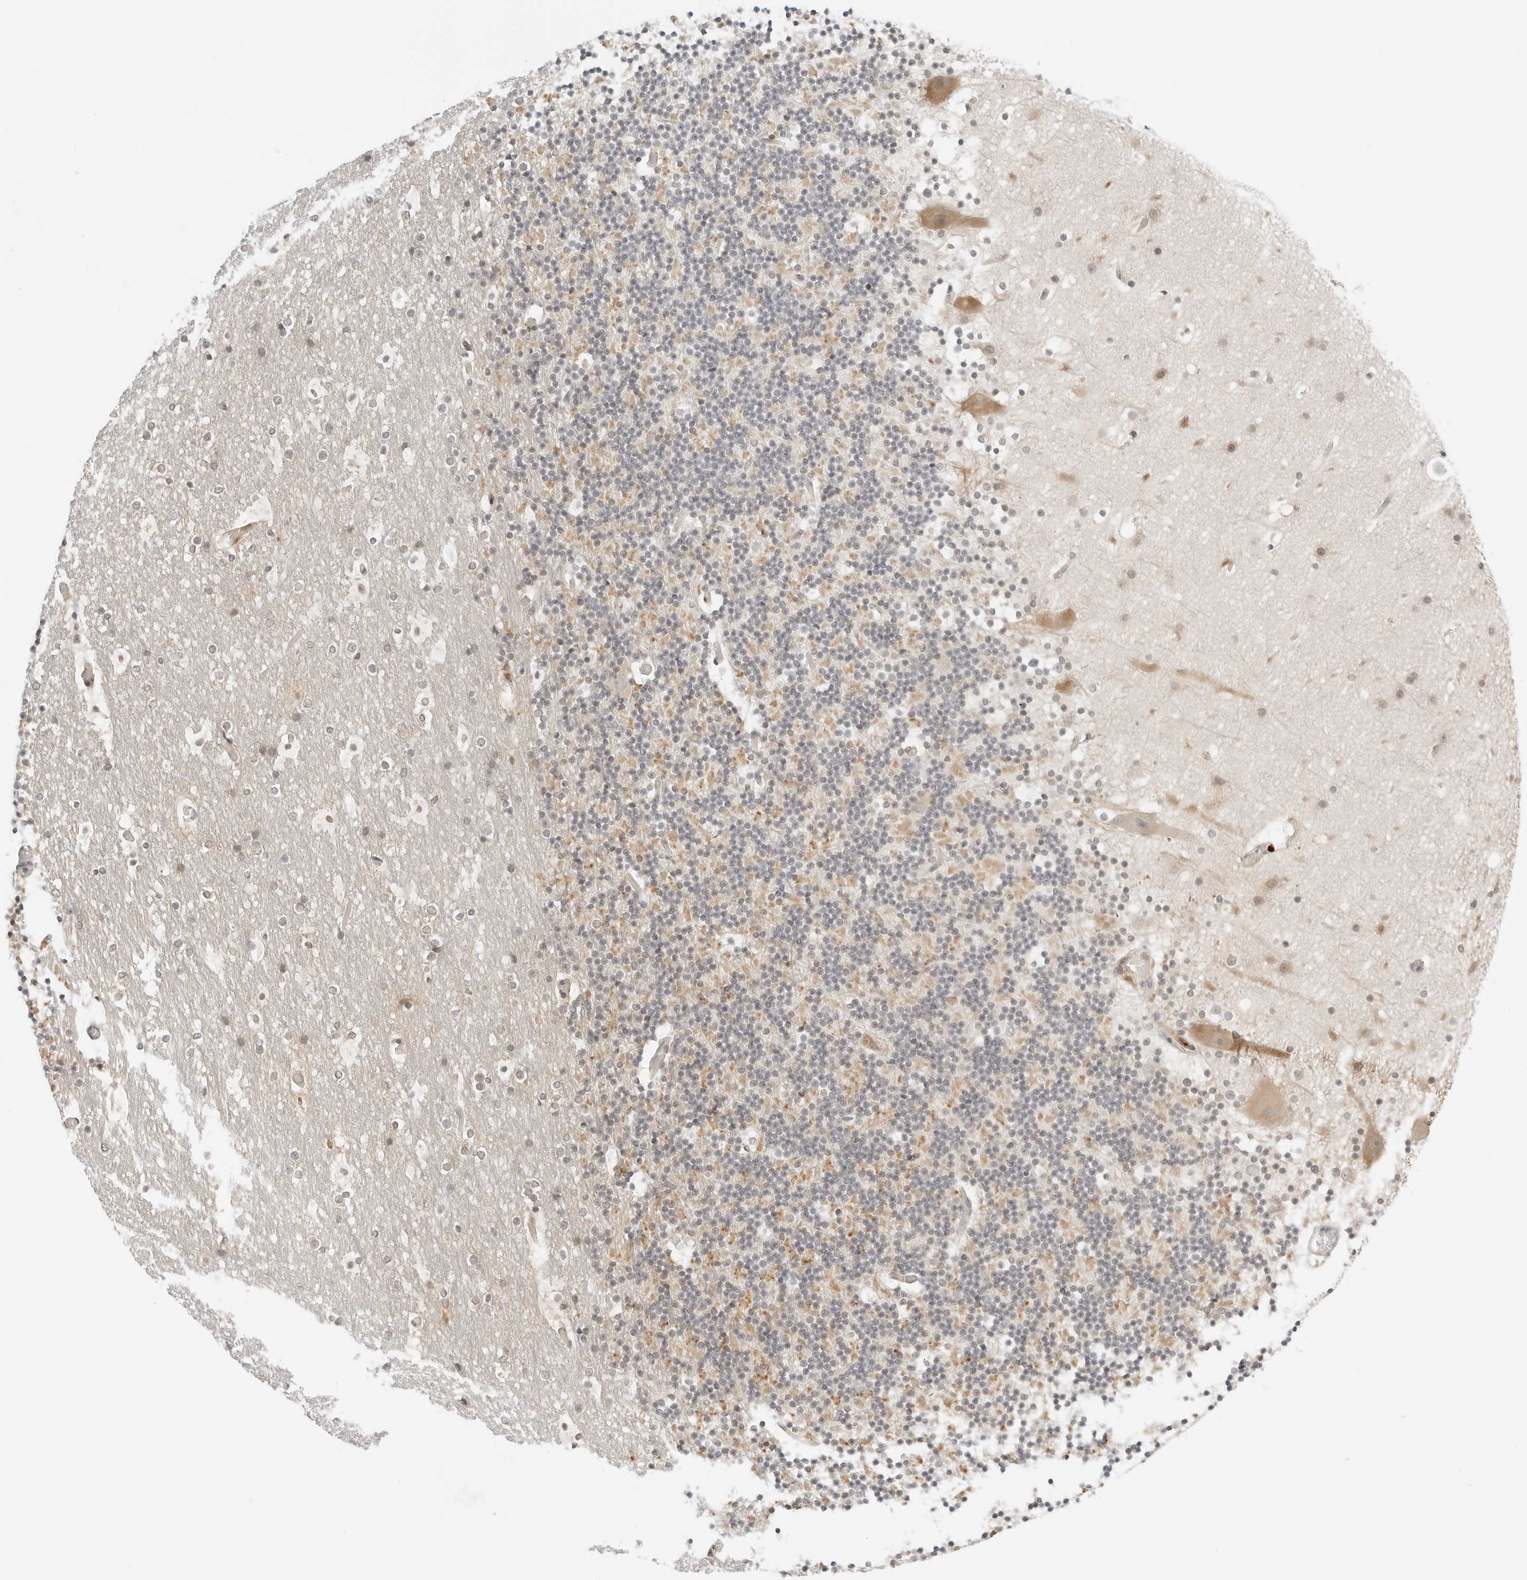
{"staining": {"intensity": "negative", "quantity": "none", "location": "none"}, "tissue": "cerebellum", "cell_type": "Cells in granular layer", "image_type": "normal", "snomed": [{"axis": "morphology", "description": "Normal tissue, NOS"}, {"axis": "topography", "description": "Cerebellum"}], "caption": "Immunohistochemistry of benign human cerebellum displays no expression in cells in granular layer. (Stains: DAB (3,3'-diaminobenzidine) immunohistochemistry with hematoxylin counter stain, Microscopy: brightfield microscopy at high magnification).", "gene": "IQCC", "patient": {"sex": "male", "age": 57}}